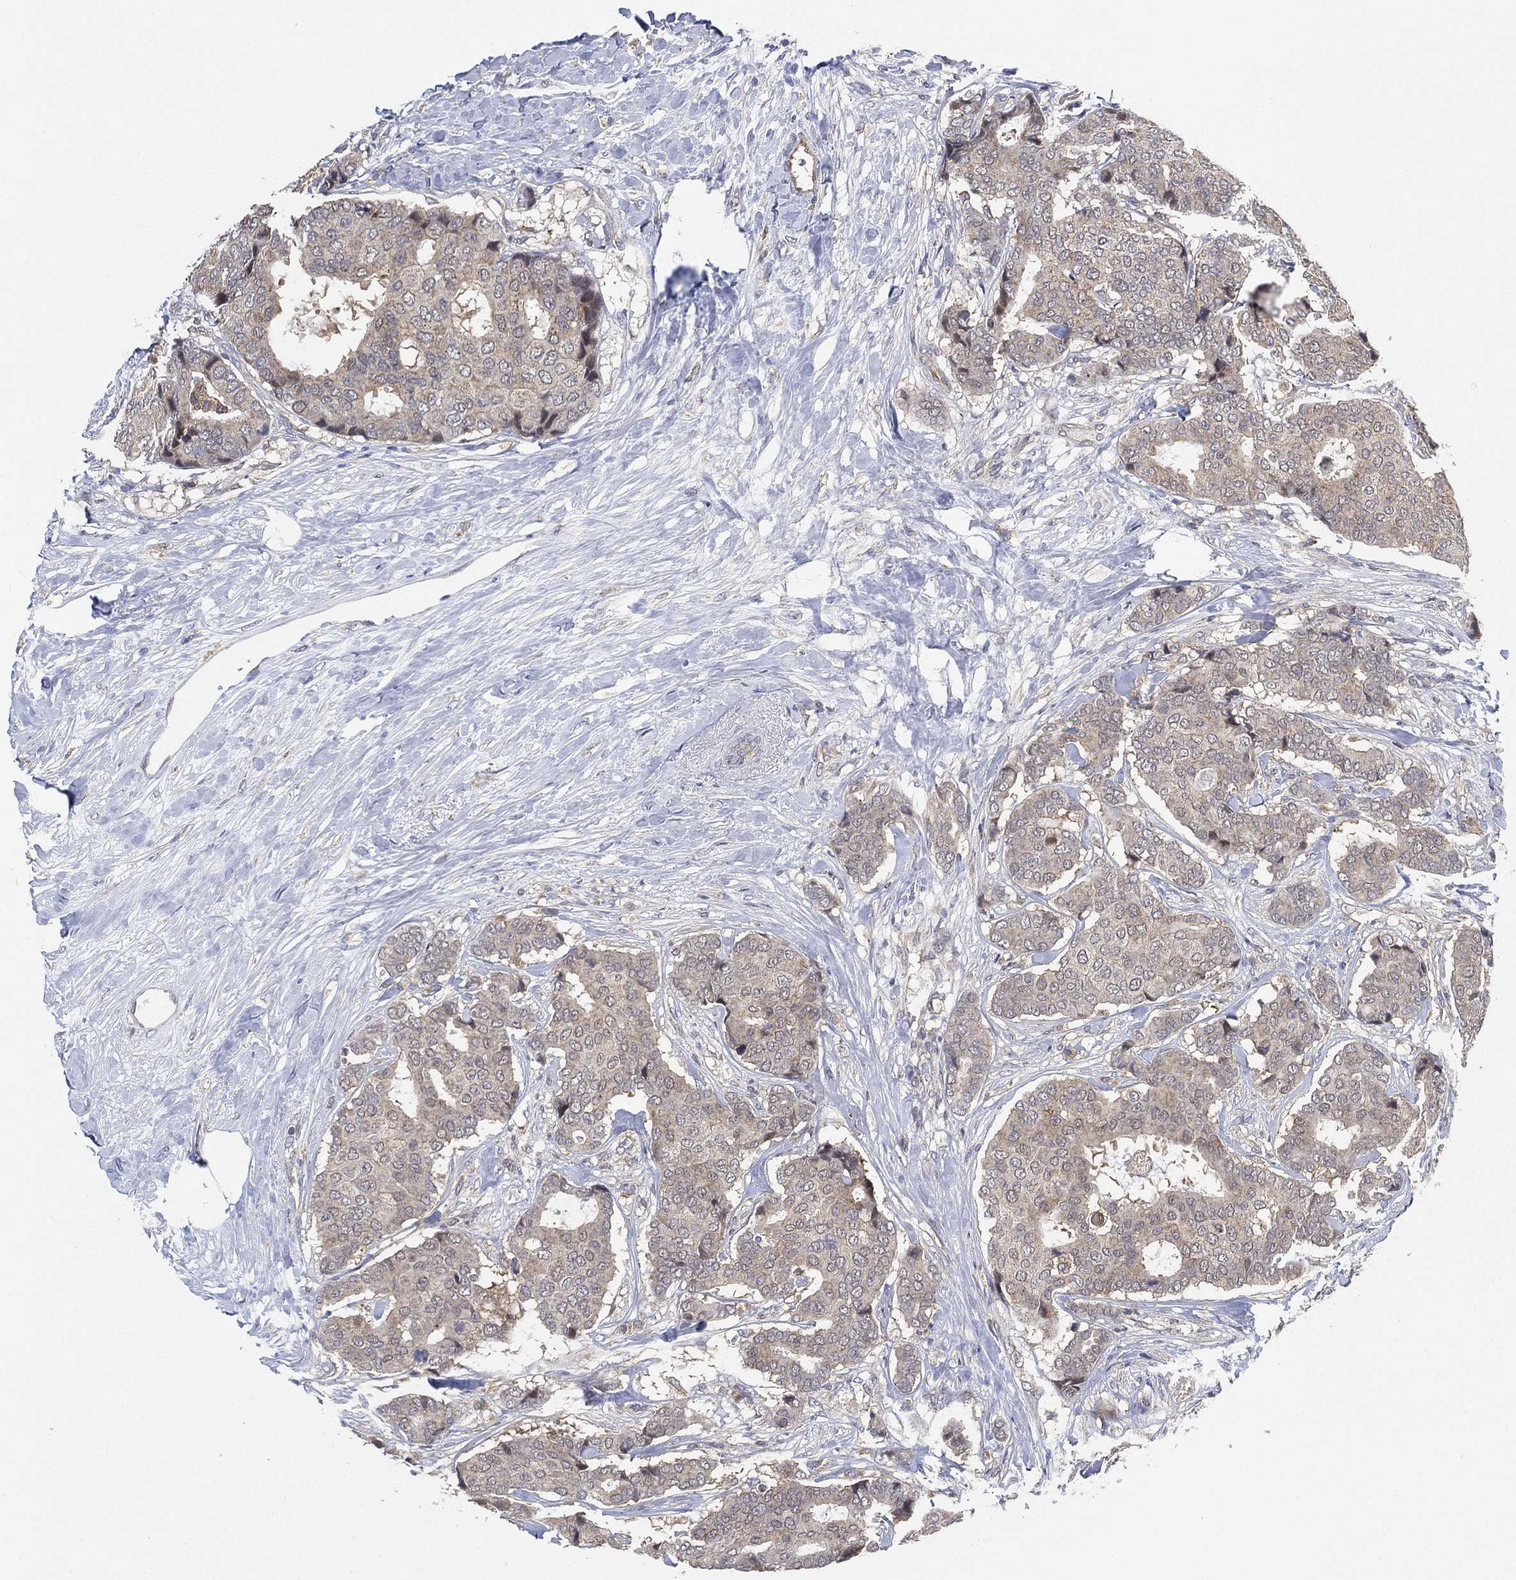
{"staining": {"intensity": "negative", "quantity": "none", "location": "none"}, "tissue": "breast cancer", "cell_type": "Tumor cells", "image_type": "cancer", "snomed": [{"axis": "morphology", "description": "Duct carcinoma"}, {"axis": "topography", "description": "Breast"}], "caption": "Immunohistochemistry histopathology image of neoplastic tissue: human breast cancer stained with DAB exhibits no significant protein expression in tumor cells. The staining is performed using DAB brown chromogen with nuclei counter-stained in using hematoxylin.", "gene": "FES", "patient": {"sex": "female", "age": 75}}